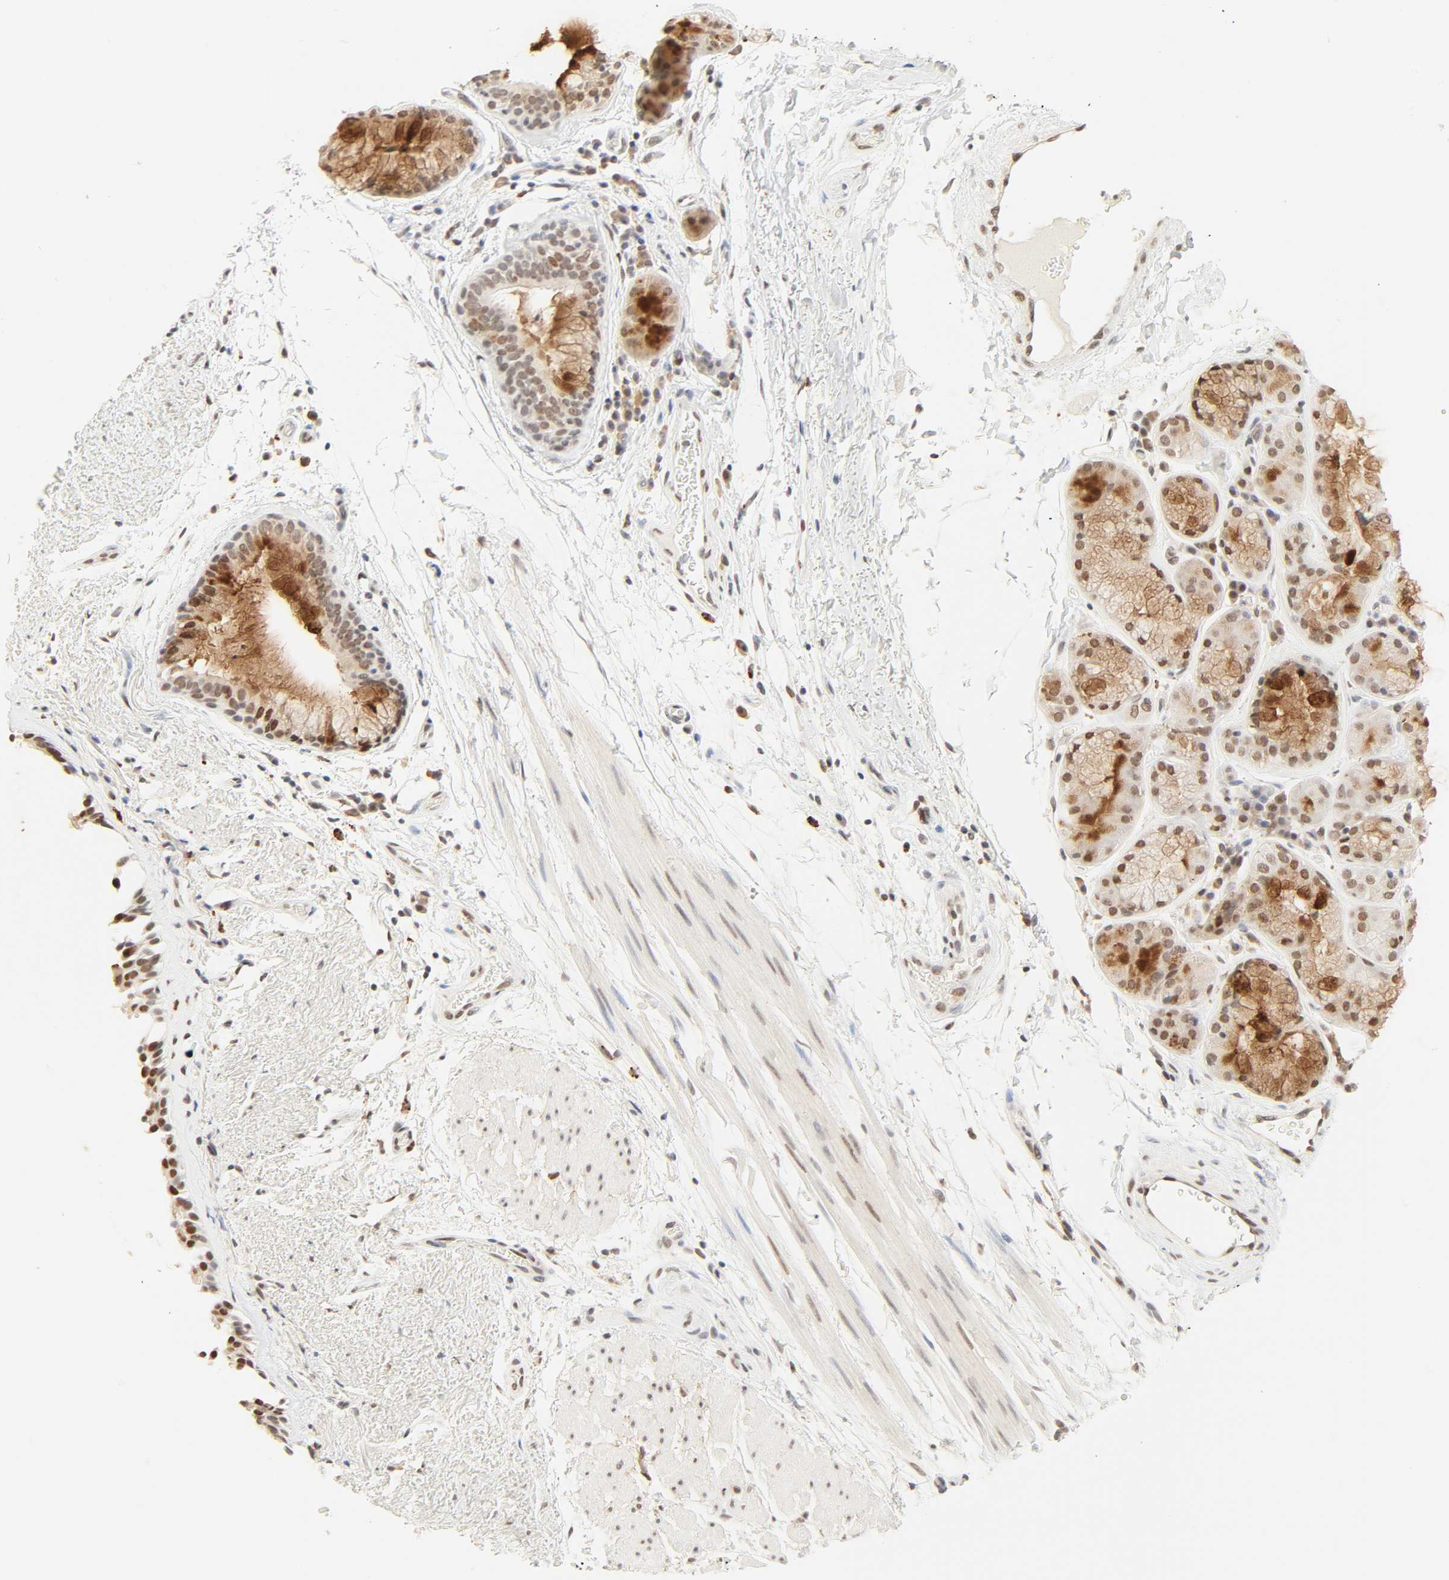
{"staining": {"intensity": "strong", "quantity": "<25%", "location": "cytoplasmic/membranous,nuclear"}, "tissue": "bronchus", "cell_type": "Respiratory epithelial cells", "image_type": "normal", "snomed": [{"axis": "morphology", "description": "Normal tissue, NOS"}, {"axis": "topography", "description": "Bronchus"}], "caption": "Brown immunohistochemical staining in unremarkable human bronchus exhibits strong cytoplasmic/membranous,nuclear positivity in about <25% of respiratory epithelial cells. Immunohistochemistry stains the protein of interest in brown and the nuclei are stained blue.", "gene": "DAZAP1", "patient": {"sex": "female", "age": 54}}